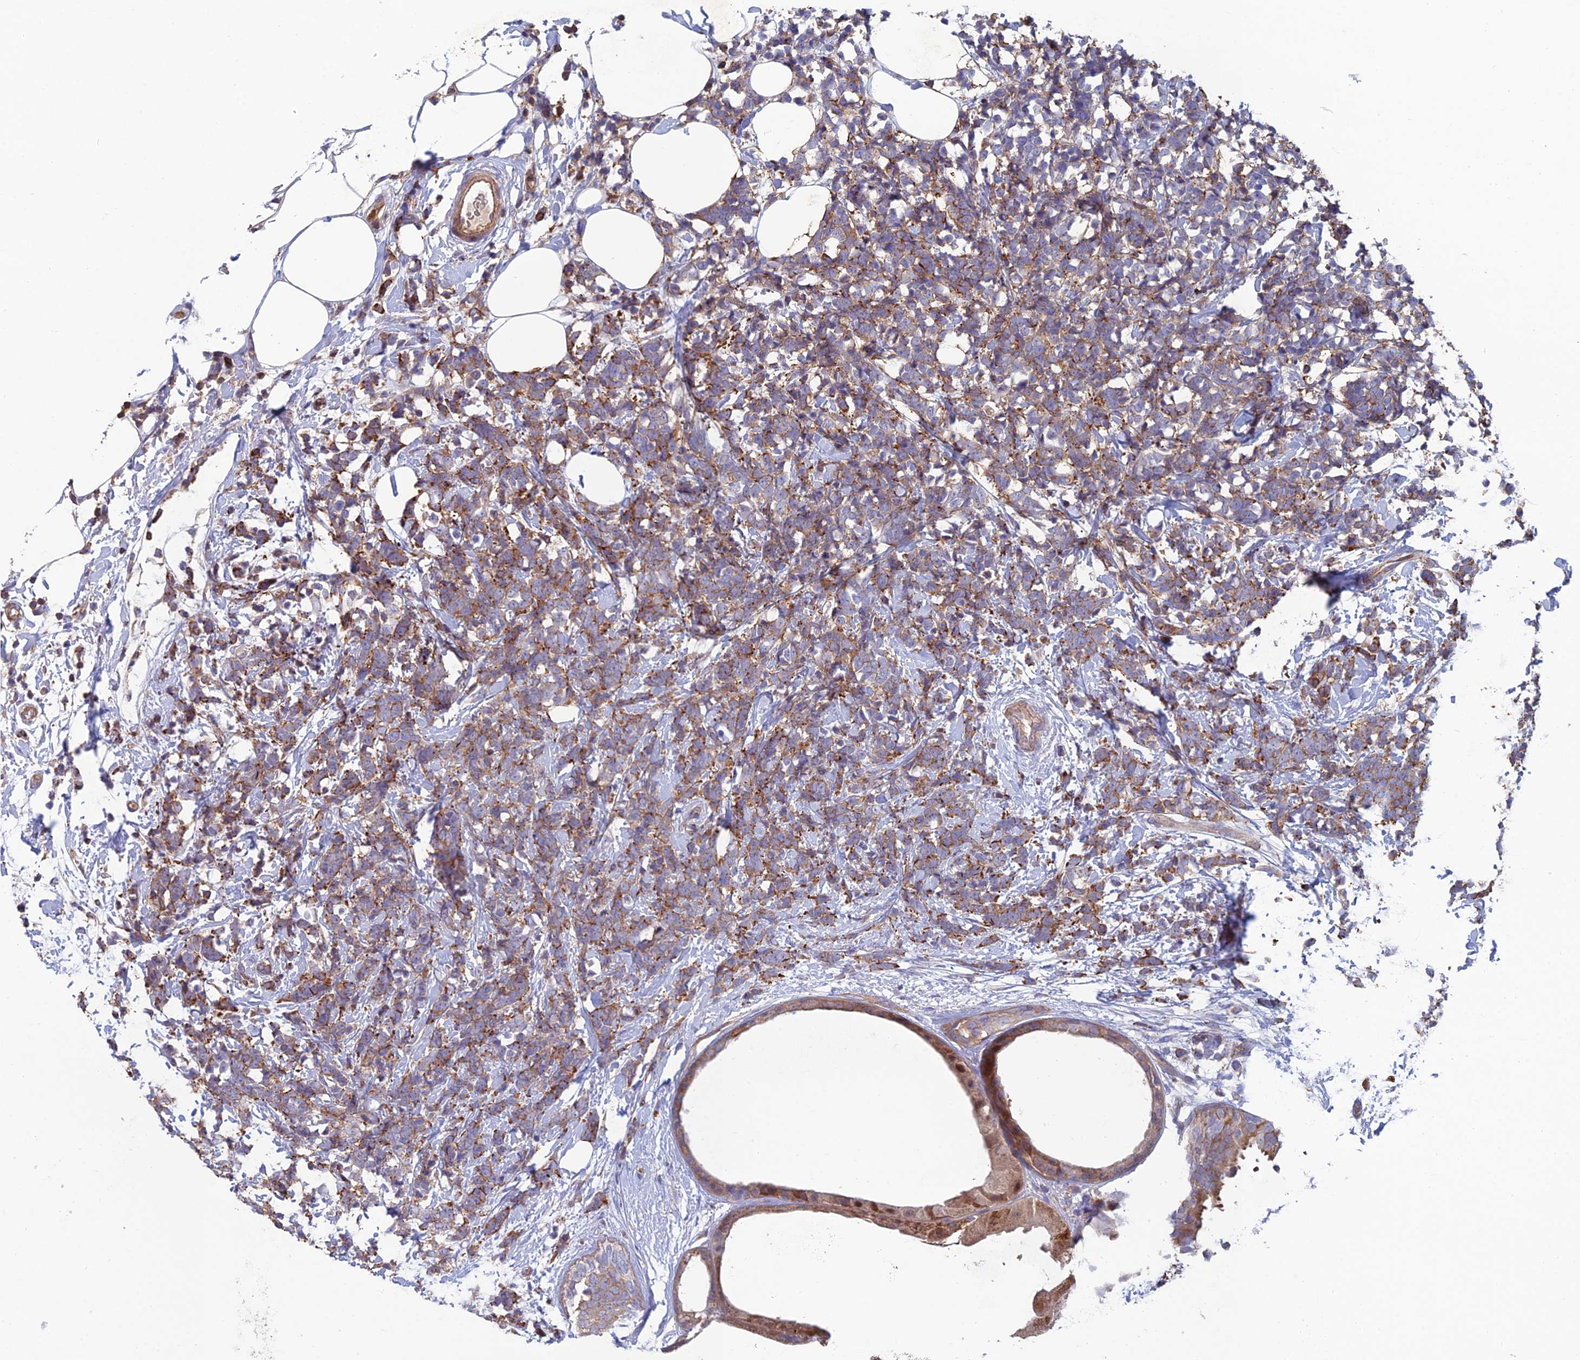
{"staining": {"intensity": "weak", "quantity": ">75%", "location": "cytoplasmic/membranous"}, "tissue": "breast cancer", "cell_type": "Tumor cells", "image_type": "cancer", "snomed": [{"axis": "morphology", "description": "Lobular carcinoma"}, {"axis": "topography", "description": "Breast"}], "caption": "Breast cancer was stained to show a protein in brown. There is low levels of weak cytoplasmic/membranous positivity in approximately >75% of tumor cells.", "gene": "C15orf62", "patient": {"sex": "female", "age": 58}}